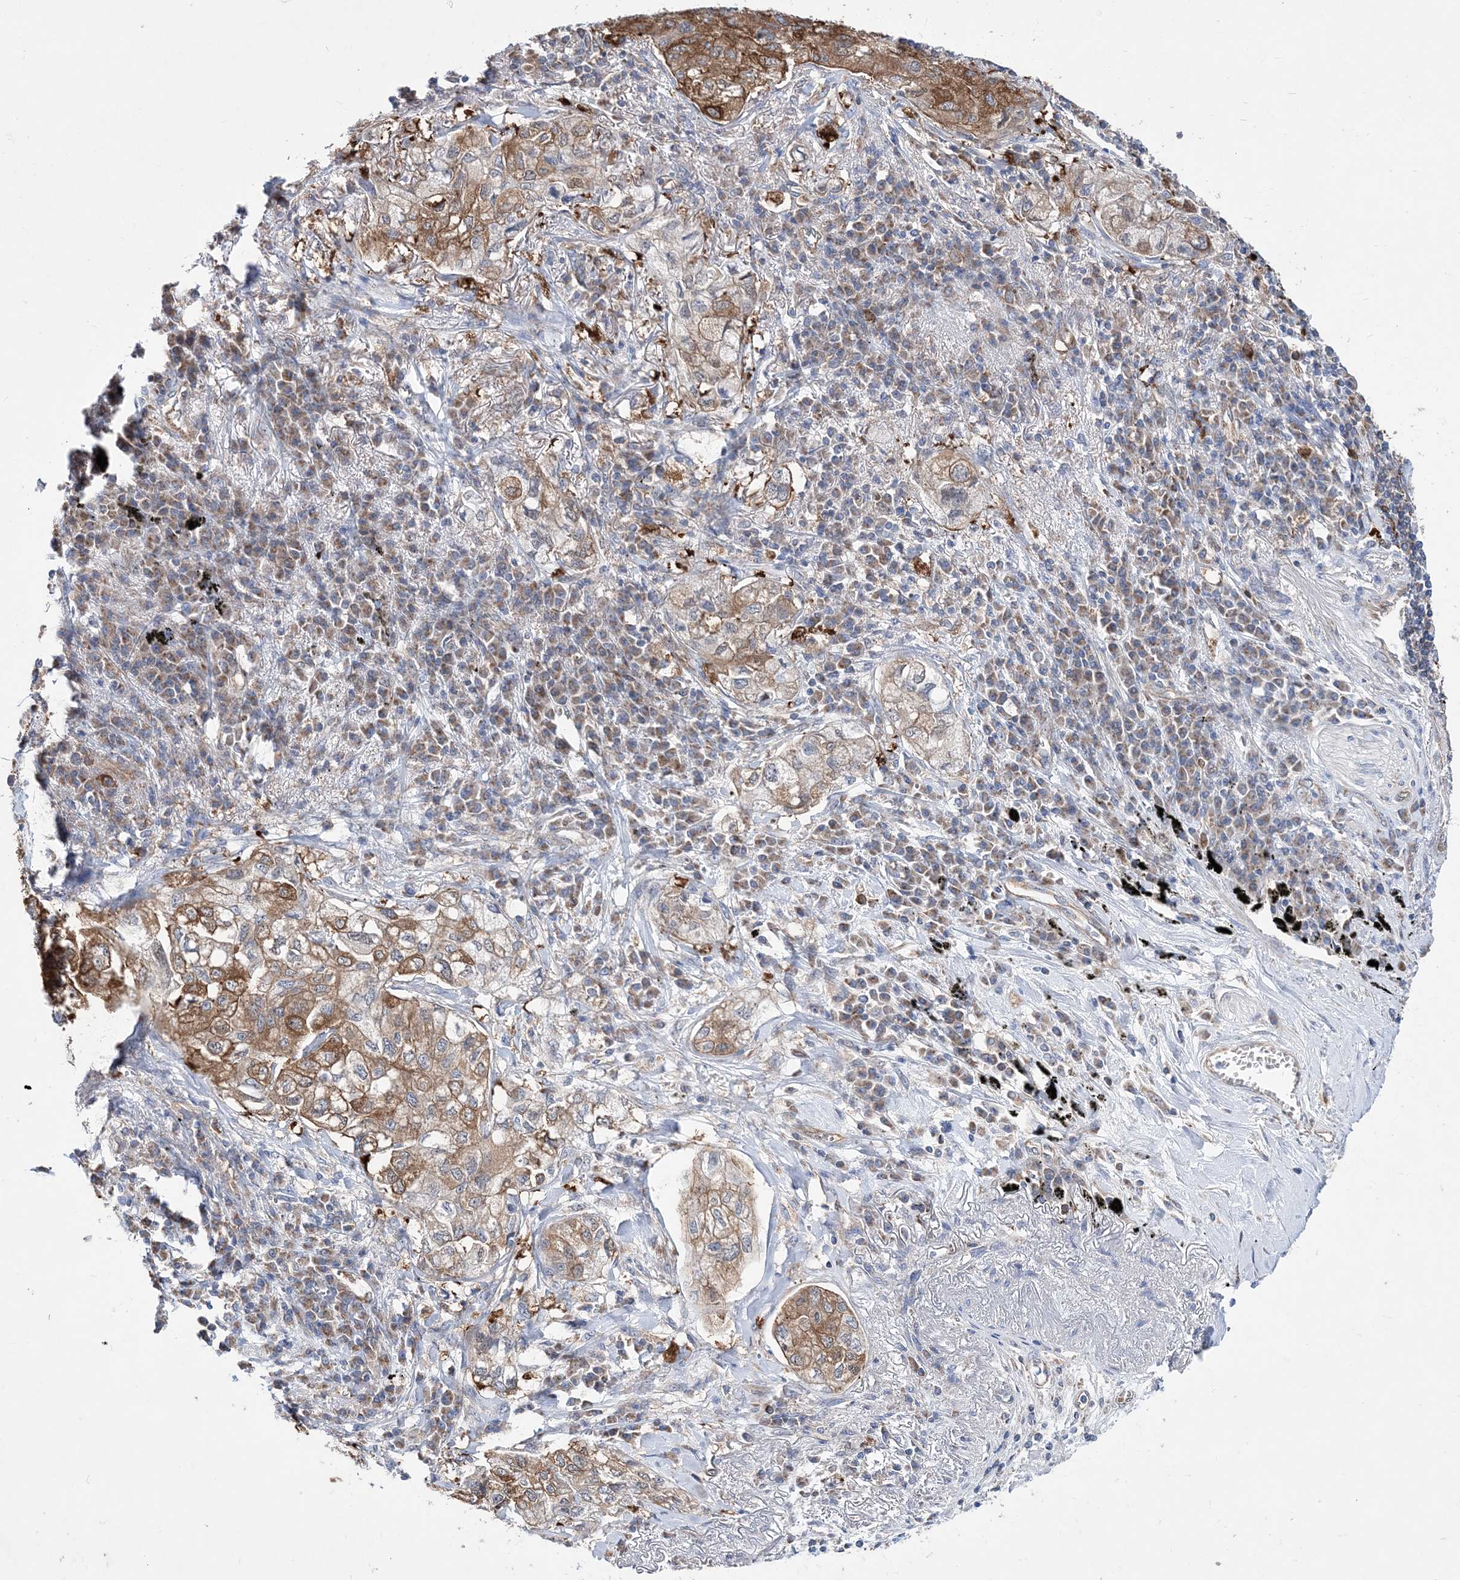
{"staining": {"intensity": "moderate", "quantity": ">75%", "location": "cytoplasmic/membranous"}, "tissue": "lung cancer", "cell_type": "Tumor cells", "image_type": "cancer", "snomed": [{"axis": "morphology", "description": "Adenocarcinoma, NOS"}, {"axis": "topography", "description": "Lung"}], "caption": "Immunohistochemistry (IHC) (DAB (3,3'-diaminobenzidine)) staining of lung cancer reveals moderate cytoplasmic/membranous protein expression in about >75% of tumor cells.", "gene": "JKAMP", "patient": {"sex": "male", "age": 65}}